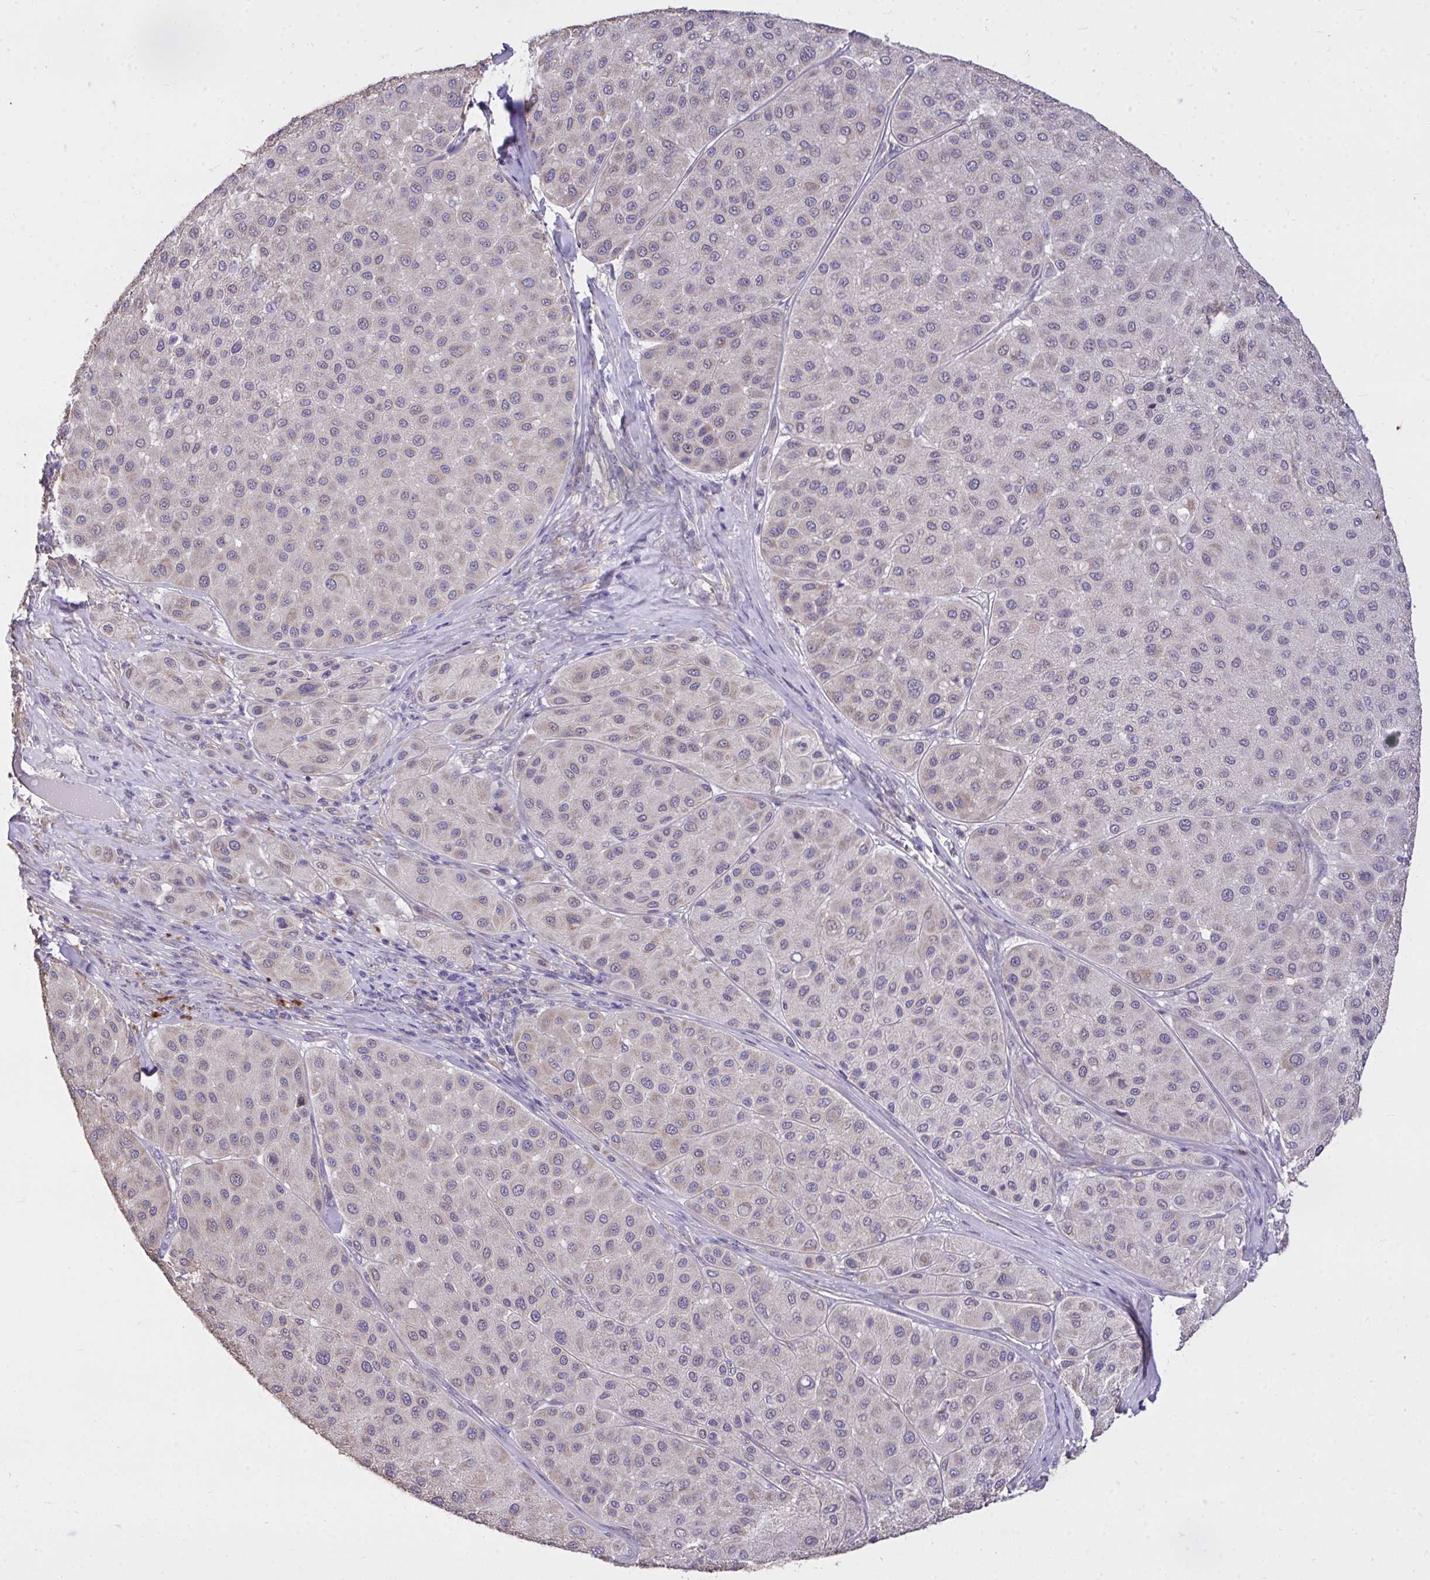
{"staining": {"intensity": "weak", "quantity": "25%-75%", "location": "cytoplasmic/membranous"}, "tissue": "melanoma", "cell_type": "Tumor cells", "image_type": "cancer", "snomed": [{"axis": "morphology", "description": "Malignant melanoma, Metastatic site"}, {"axis": "topography", "description": "Smooth muscle"}], "caption": "The micrograph demonstrates immunohistochemical staining of malignant melanoma (metastatic site). There is weak cytoplasmic/membranous positivity is present in approximately 25%-75% of tumor cells.", "gene": "MPC2", "patient": {"sex": "male", "age": 41}}